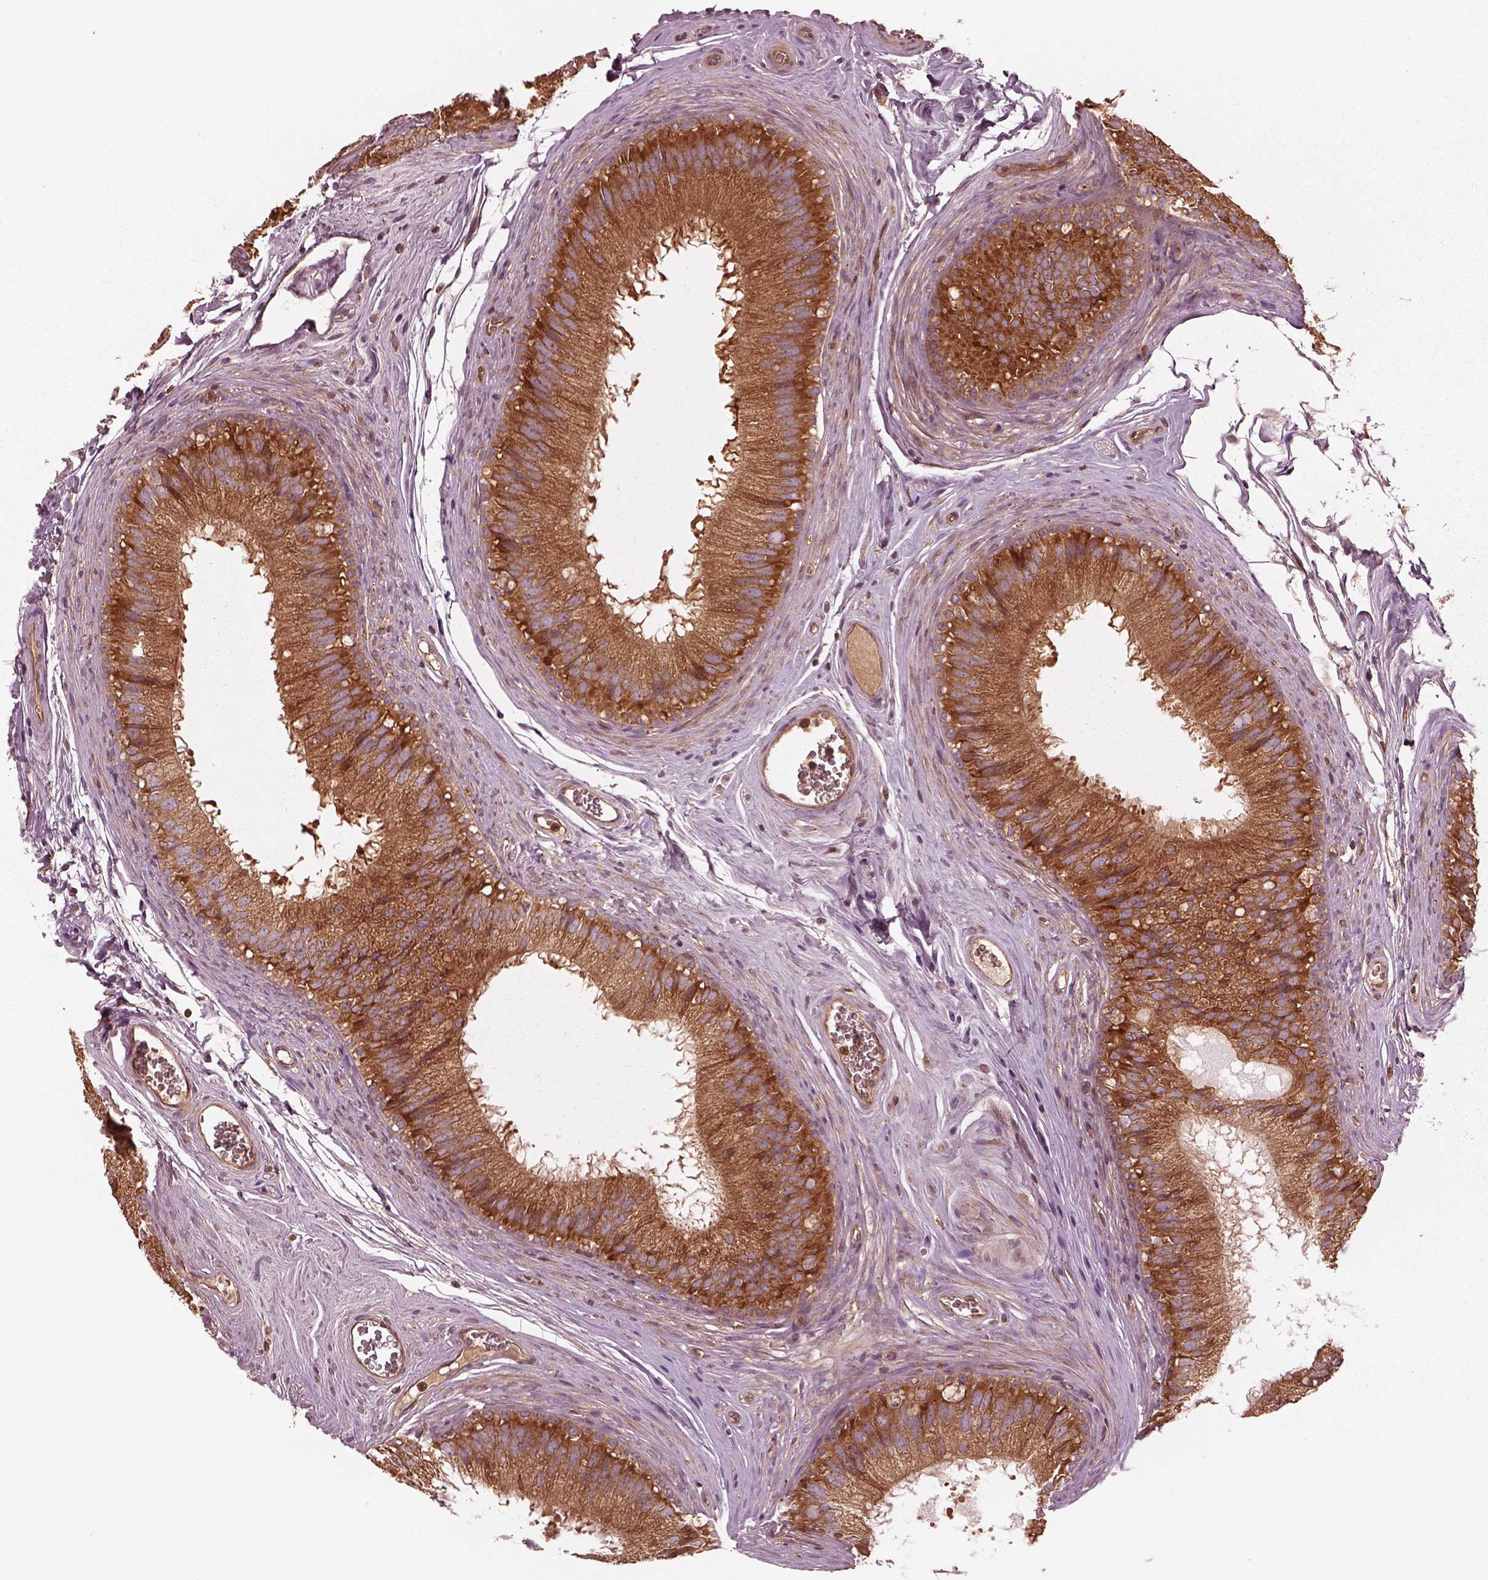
{"staining": {"intensity": "moderate", "quantity": ">75%", "location": "cytoplasmic/membranous"}, "tissue": "epididymis", "cell_type": "Glandular cells", "image_type": "normal", "snomed": [{"axis": "morphology", "description": "Normal tissue, NOS"}, {"axis": "topography", "description": "Epididymis"}], "caption": "Brown immunohistochemical staining in normal epididymis reveals moderate cytoplasmic/membranous expression in approximately >75% of glandular cells. The protein is stained brown, and the nuclei are stained in blue (DAB IHC with brightfield microscopy, high magnification).", "gene": "PIK3R2", "patient": {"sex": "male", "age": 37}}